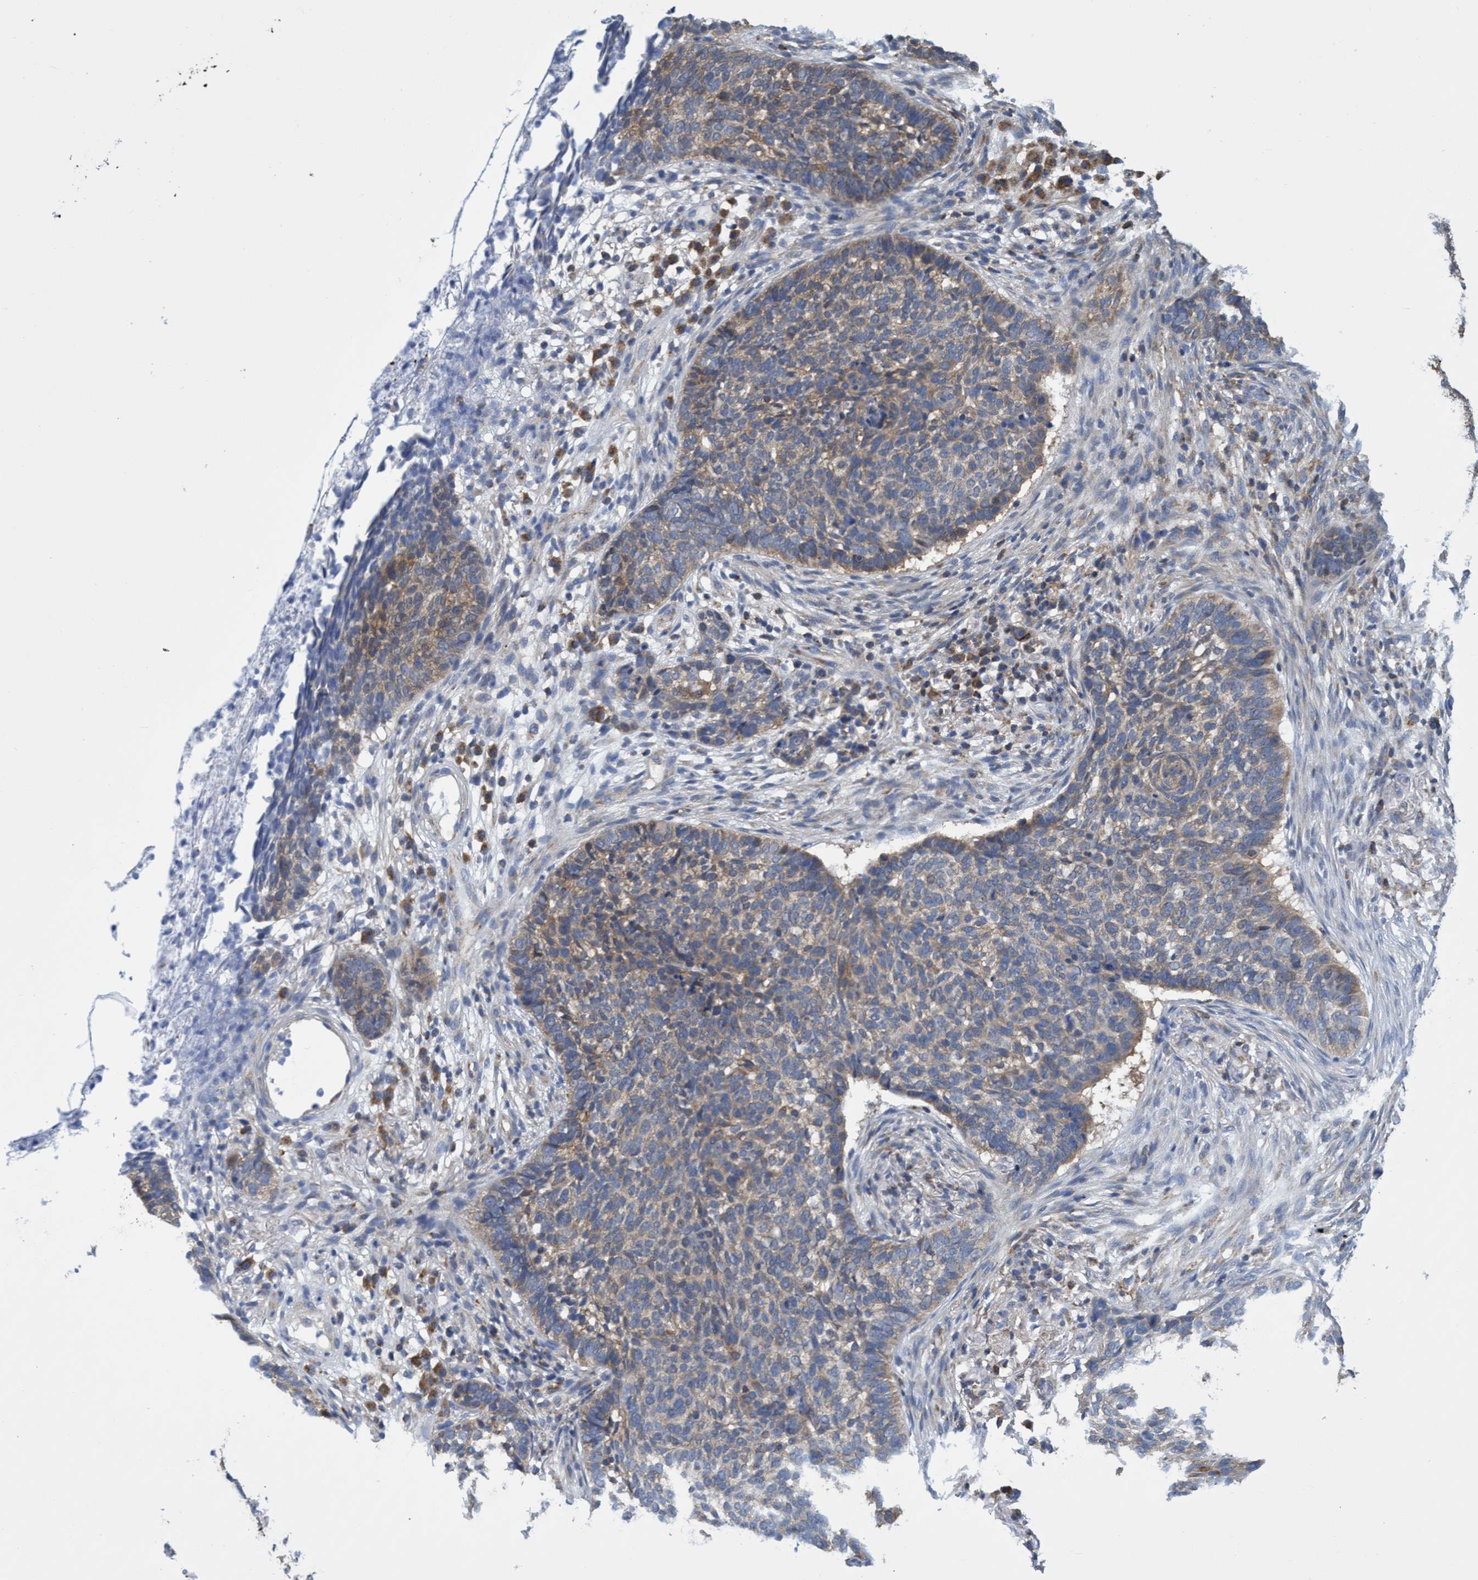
{"staining": {"intensity": "moderate", "quantity": ">75%", "location": "cytoplasmic/membranous"}, "tissue": "skin cancer", "cell_type": "Tumor cells", "image_type": "cancer", "snomed": [{"axis": "morphology", "description": "Basal cell carcinoma"}, {"axis": "topography", "description": "Skin"}], "caption": "A photomicrograph of human basal cell carcinoma (skin) stained for a protein displays moderate cytoplasmic/membranous brown staining in tumor cells. The staining was performed using DAB to visualize the protein expression in brown, while the nuclei were stained in blue with hematoxylin (Magnification: 20x).", "gene": "CRYZ", "patient": {"sex": "male", "age": 85}}